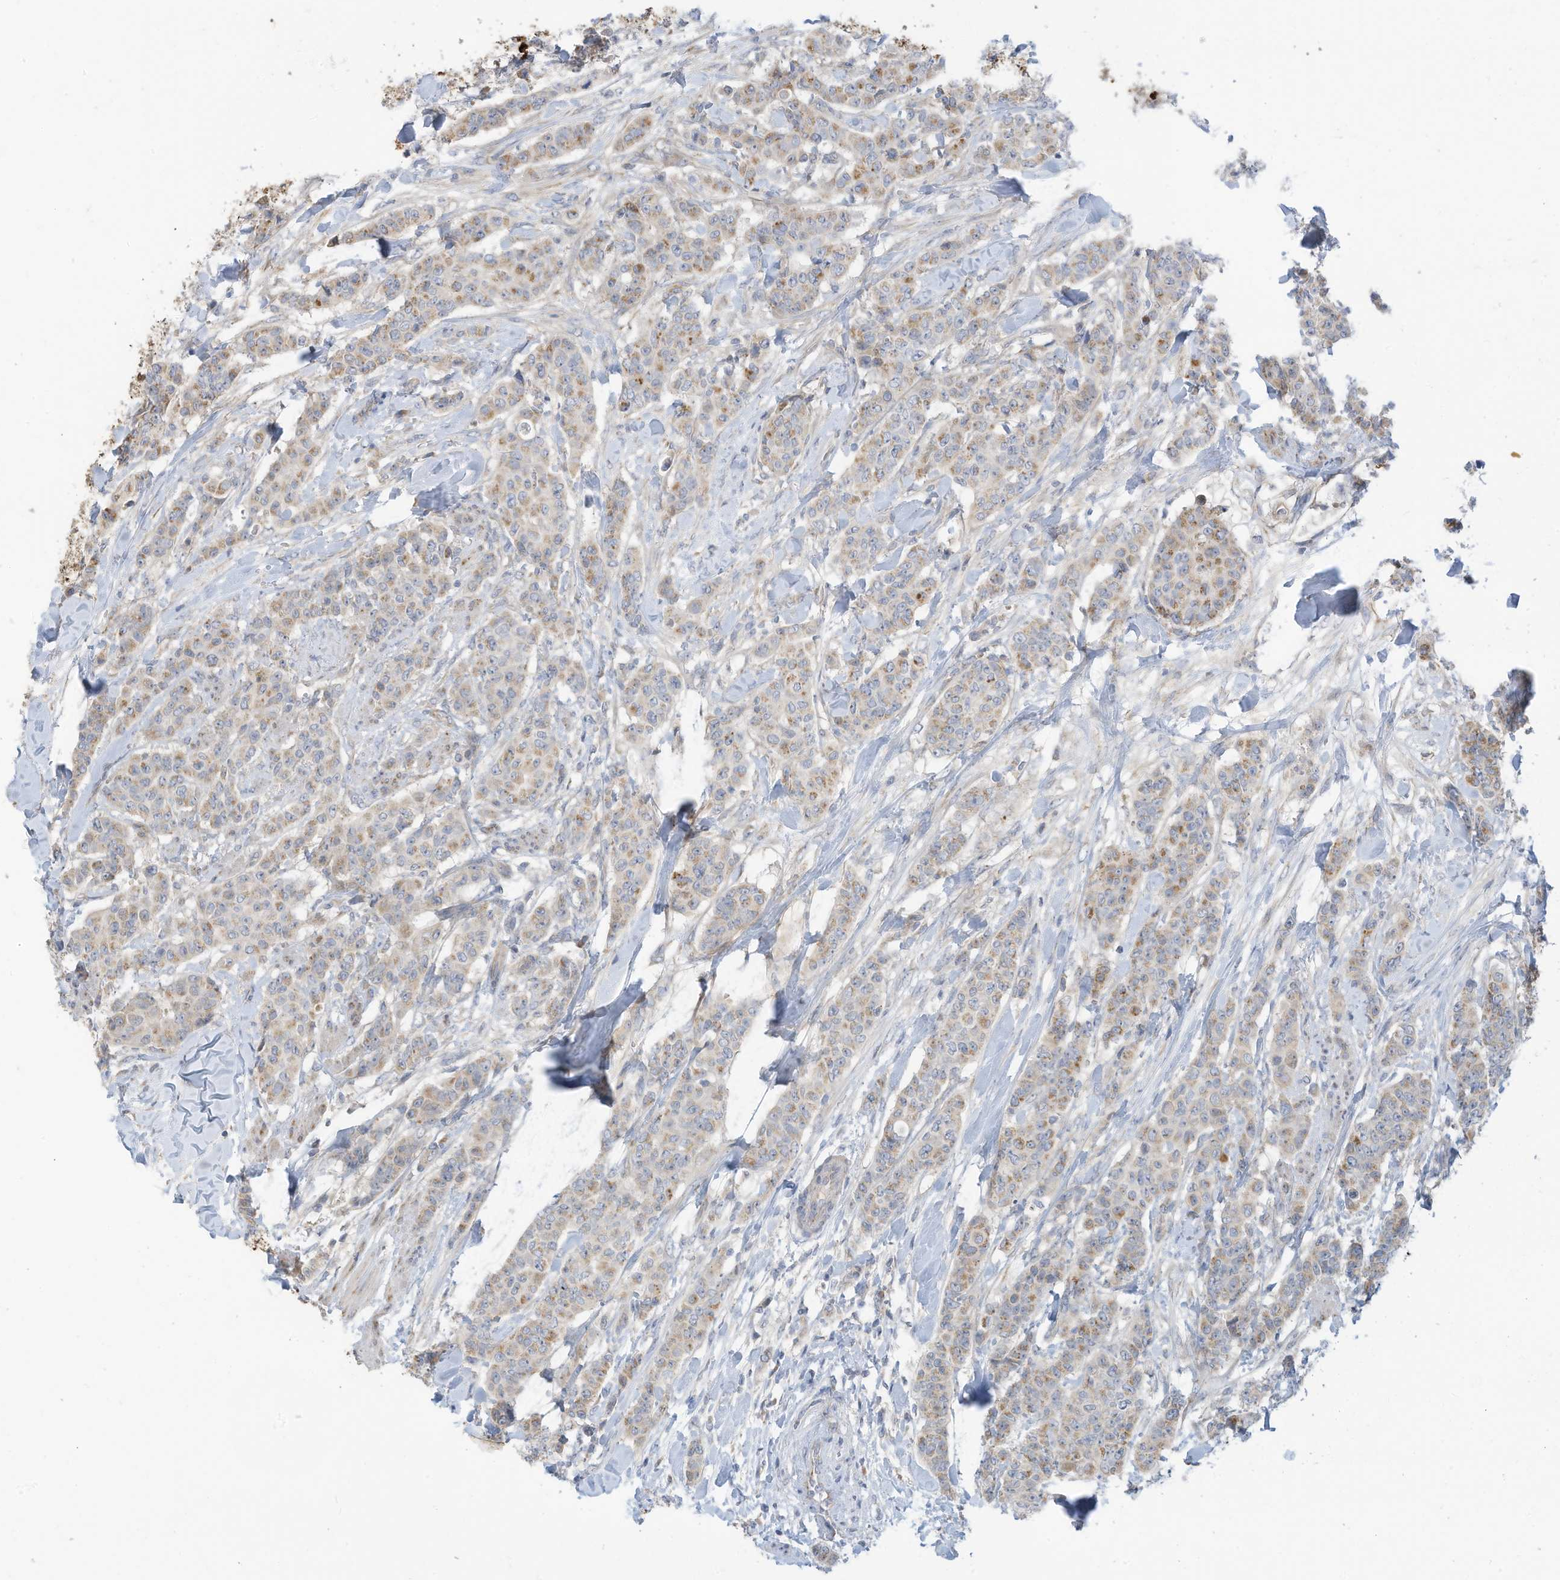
{"staining": {"intensity": "weak", "quantity": "25%-75%", "location": "cytoplasmic/membranous"}, "tissue": "breast cancer", "cell_type": "Tumor cells", "image_type": "cancer", "snomed": [{"axis": "morphology", "description": "Duct carcinoma"}, {"axis": "topography", "description": "Breast"}], "caption": "Immunohistochemistry of breast cancer (intraductal carcinoma) displays low levels of weak cytoplasmic/membranous expression in approximately 25%-75% of tumor cells. (Brightfield microscopy of DAB IHC at high magnification).", "gene": "SCGB1D2", "patient": {"sex": "female", "age": 40}}